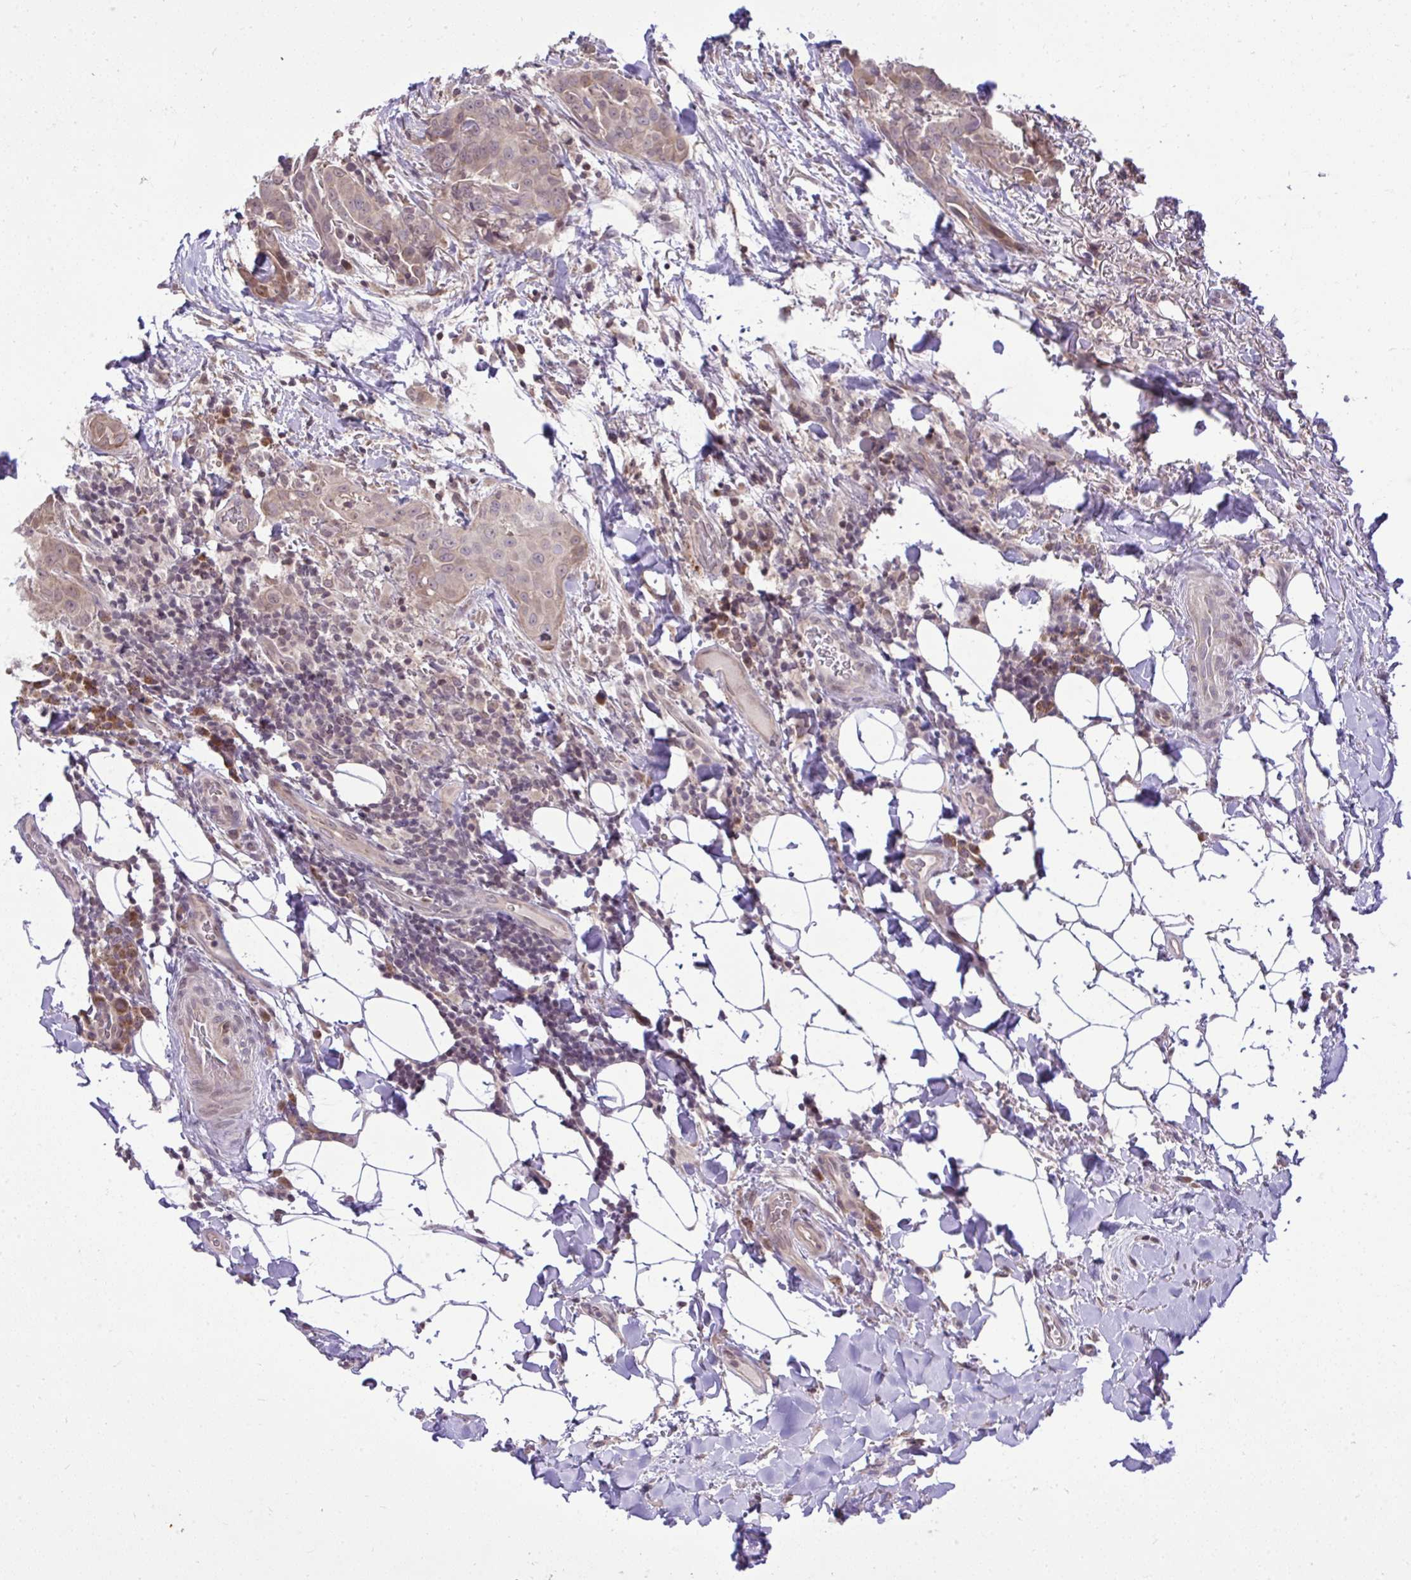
{"staining": {"intensity": "weak", "quantity": "25%-75%", "location": "cytoplasmic/membranous"}, "tissue": "thyroid cancer", "cell_type": "Tumor cells", "image_type": "cancer", "snomed": [{"axis": "morphology", "description": "Papillary adenocarcinoma, NOS"}, {"axis": "topography", "description": "Thyroid gland"}], "caption": "Thyroid papillary adenocarcinoma stained with a brown dye shows weak cytoplasmic/membranous positive staining in about 25%-75% of tumor cells.", "gene": "CYP20A1", "patient": {"sex": "male", "age": 61}}